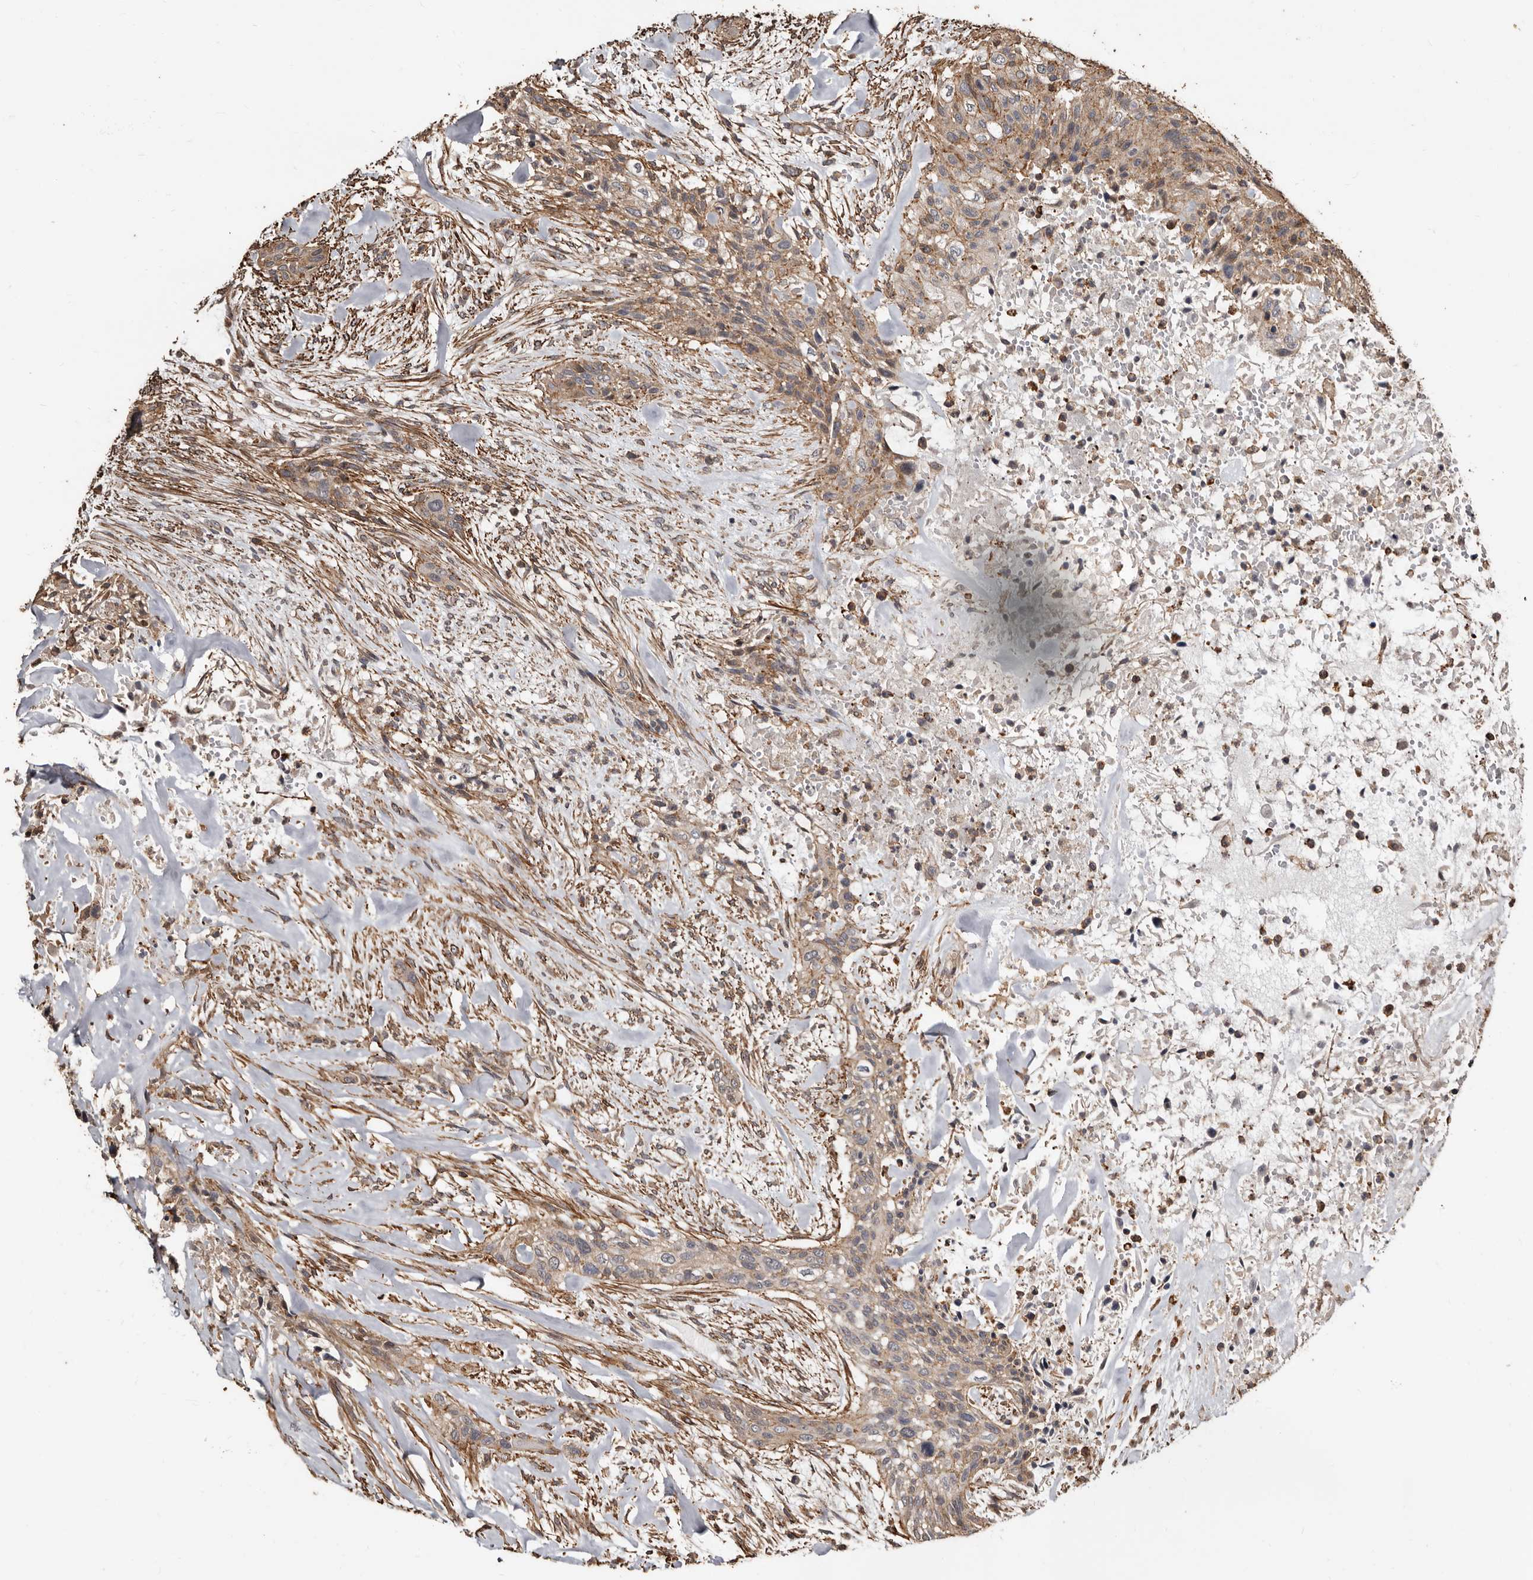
{"staining": {"intensity": "weak", "quantity": ">75%", "location": "cytoplasmic/membranous"}, "tissue": "urothelial cancer", "cell_type": "Tumor cells", "image_type": "cancer", "snomed": [{"axis": "morphology", "description": "Urothelial carcinoma, High grade"}, {"axis": "topography", "description": "Urinary bladder"}], "caption": "Immunohistochemistry (IHC) photomicrograph of neoplastic tissue: urothelial cancer stained using immunohistochemistry exhibits low levels of weak protein expression localized specifically in the cytoplasmic/membranous of tumor cells, appearing as a cytoplasmic/membranous brown color.", "gene": "GSK3A", "patient": {"sex": "male", "age": 35}}